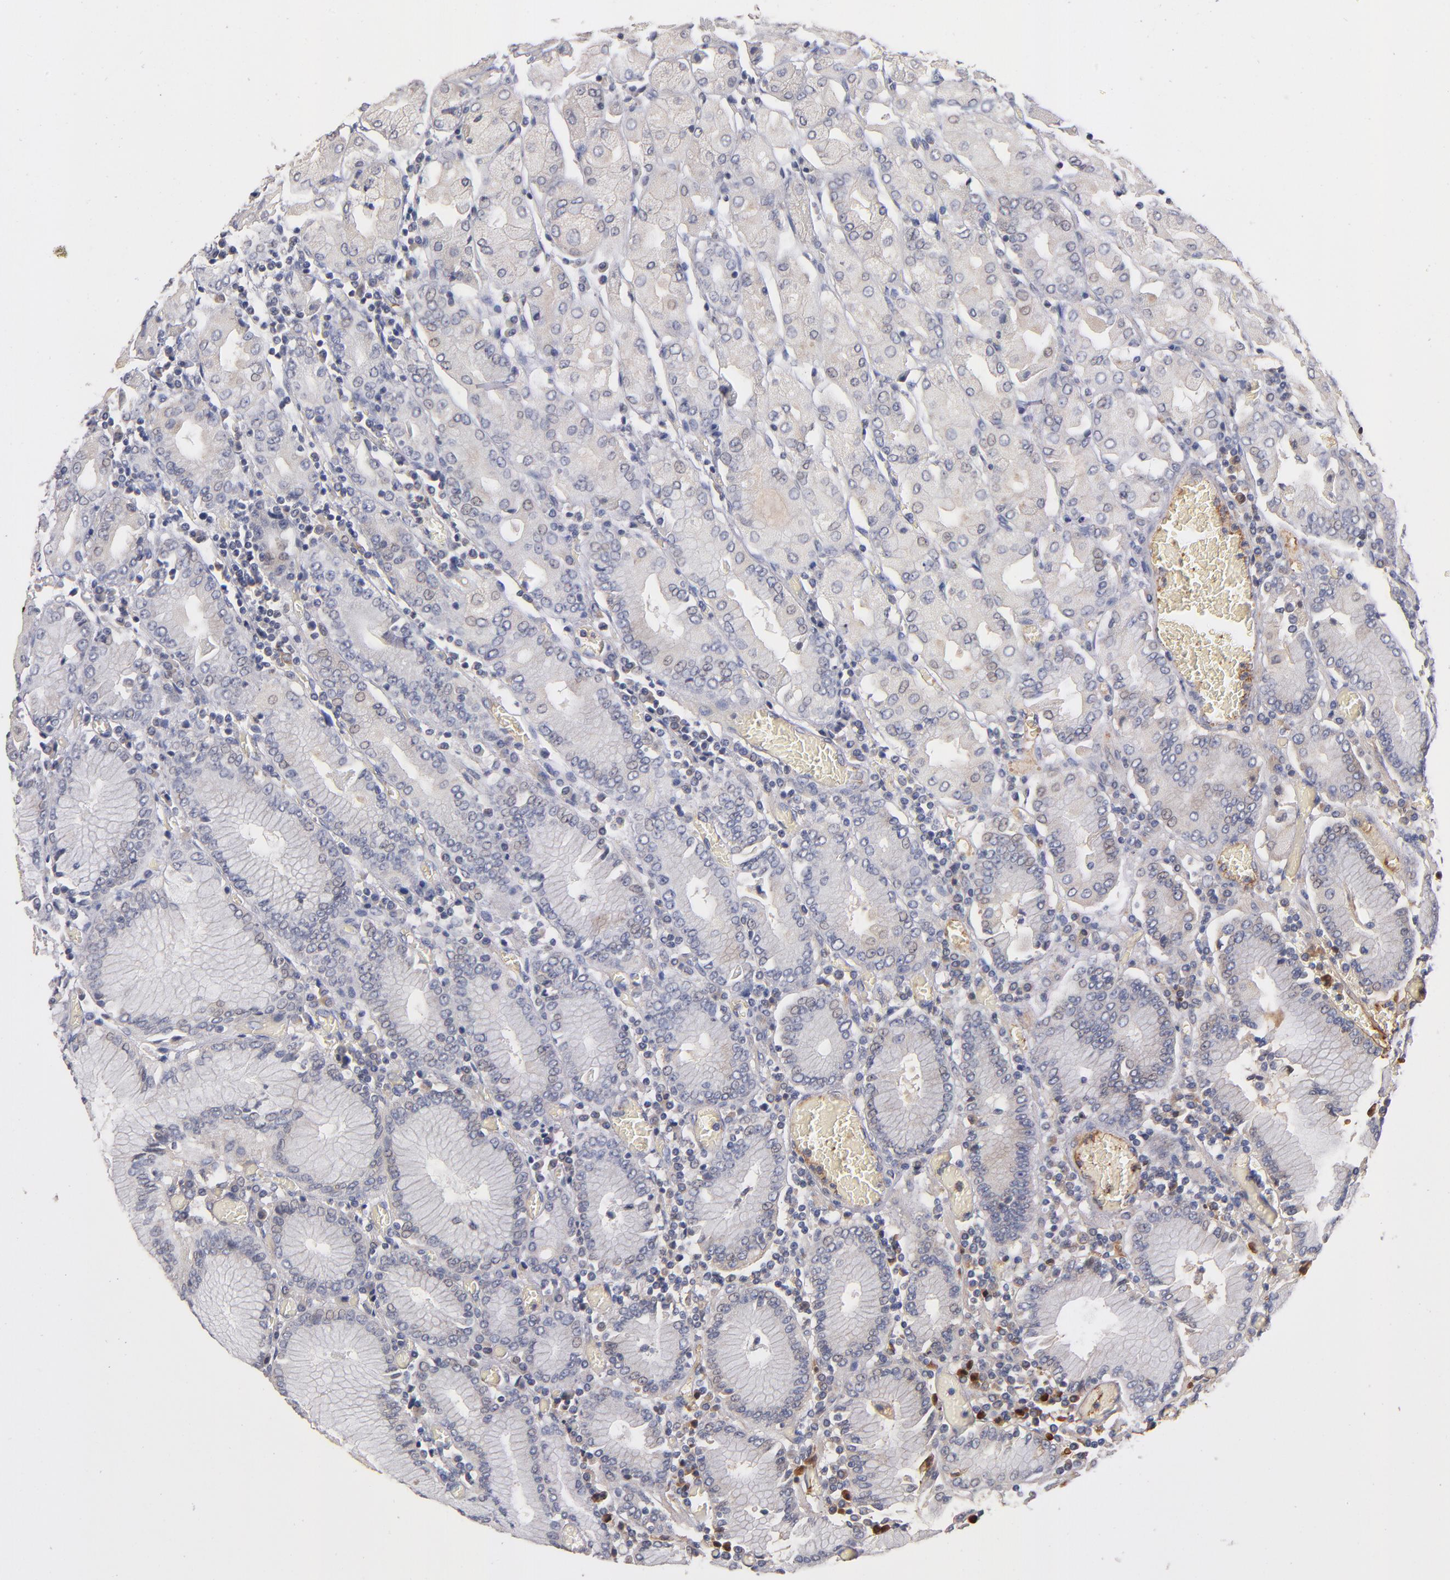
{"staining": {"intensity": "weak", "quantity": "25%-75%", "location": "cytoplasmic/membranous"}, "tissue": "stomach", "cell_type": "Glandular cells", "image_type": "normal", "snomed": [{"axis": "morphology", "description": "Normal tissue, NOS"}, {"axis": "topography", "description": "Stomach, upper"}], "caption": "Immunohistochemistry (IHC) staining of normal stomach, which displays low levels of weak cytoplasmic/membranous staining in approximately 25%-75% of glandular cells indicating weak cytoplasmic/membranous protein expression. The staining was performed using DAB (3,3'-diaminobenzidine) (brown) for protein detection and nuclei were counterstained in hematoxylin (blue).", "gene": "DACT1", "patient": {"sex": "male", "age": 78}}